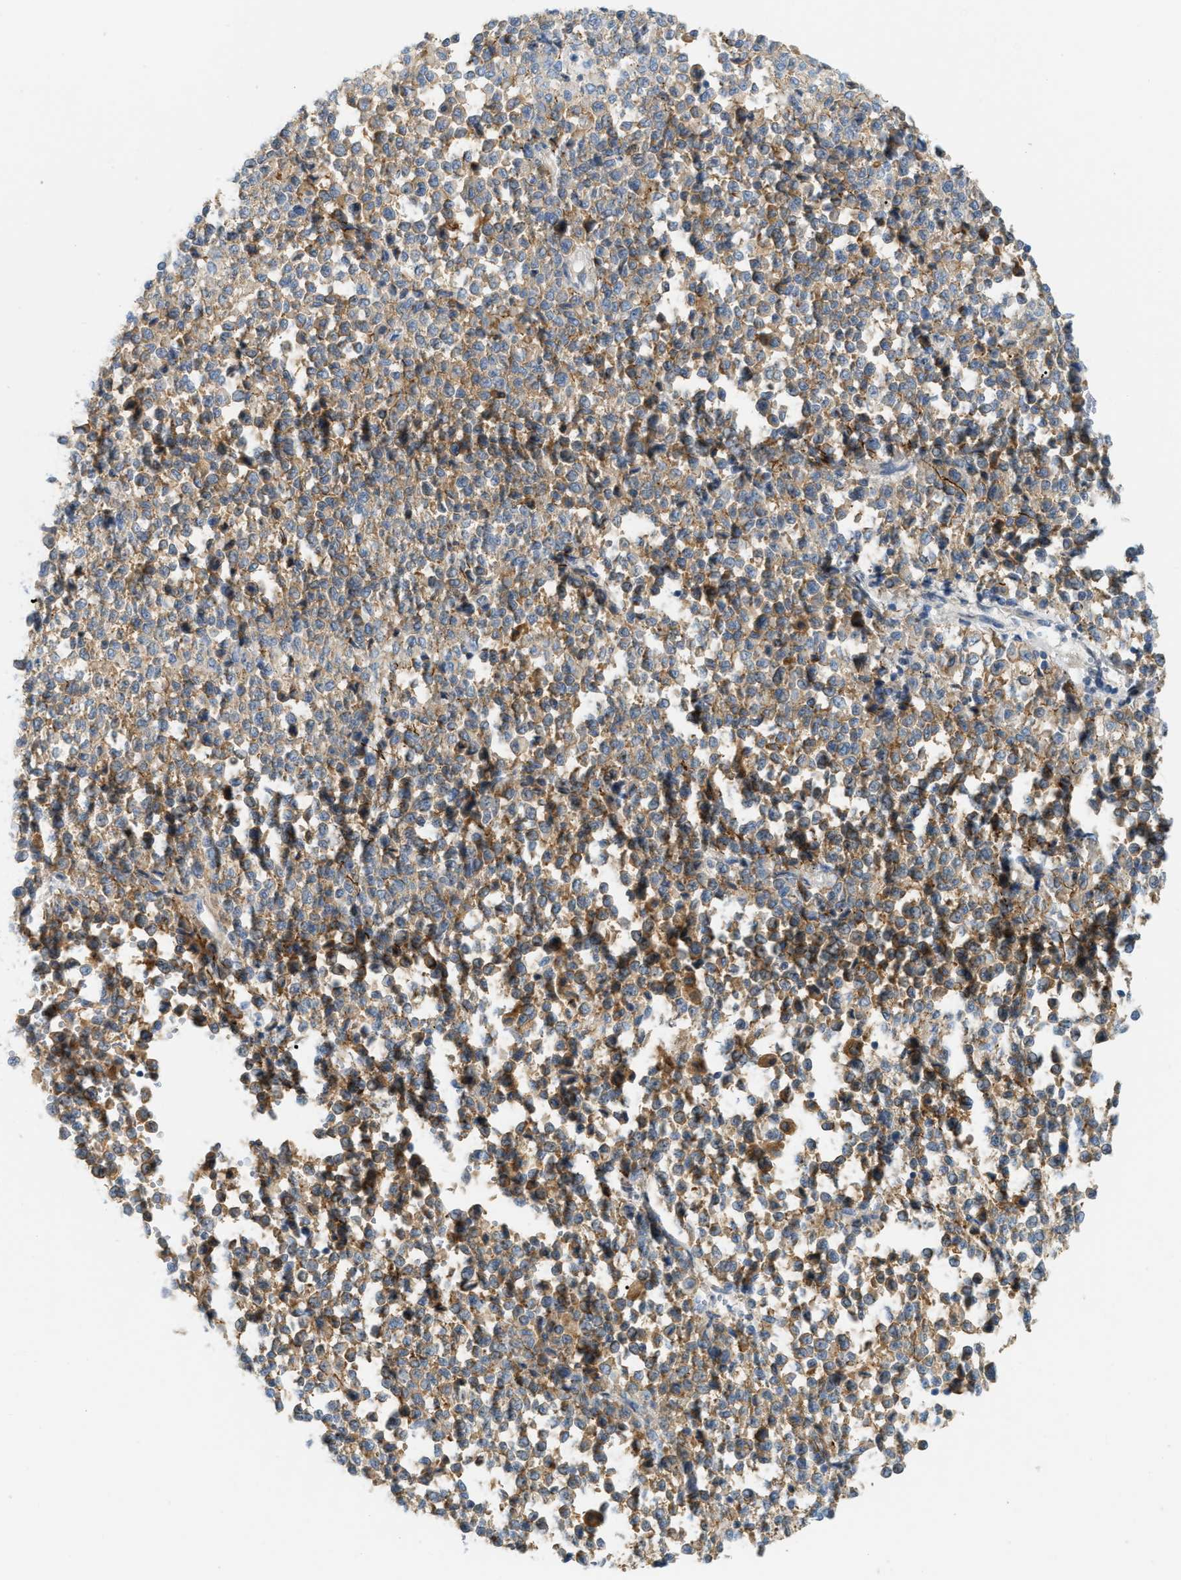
{"staining": {"intensity": "moderate", "quantity": ">75%", "location": "cytoplasmic/membranous"}, "tissue": "melanoma", "cell_type": "Tumor cells", "image_type": "cancer", "snomed": [{"axis": "morphology", "description": "Malignant melanoma, Metastatic site"}, {"axis": "topography", "description": "Pancreas"}], "caption": "Immunohistochemical staining of melanoma reveals medium levels of moderate cytoplasmic/membranous expression in approximately >75% of tumor cells. Nuclei are stained in blue.", "gene": "LMBRD1", "patient": {"sex": "female", "age": 30}}